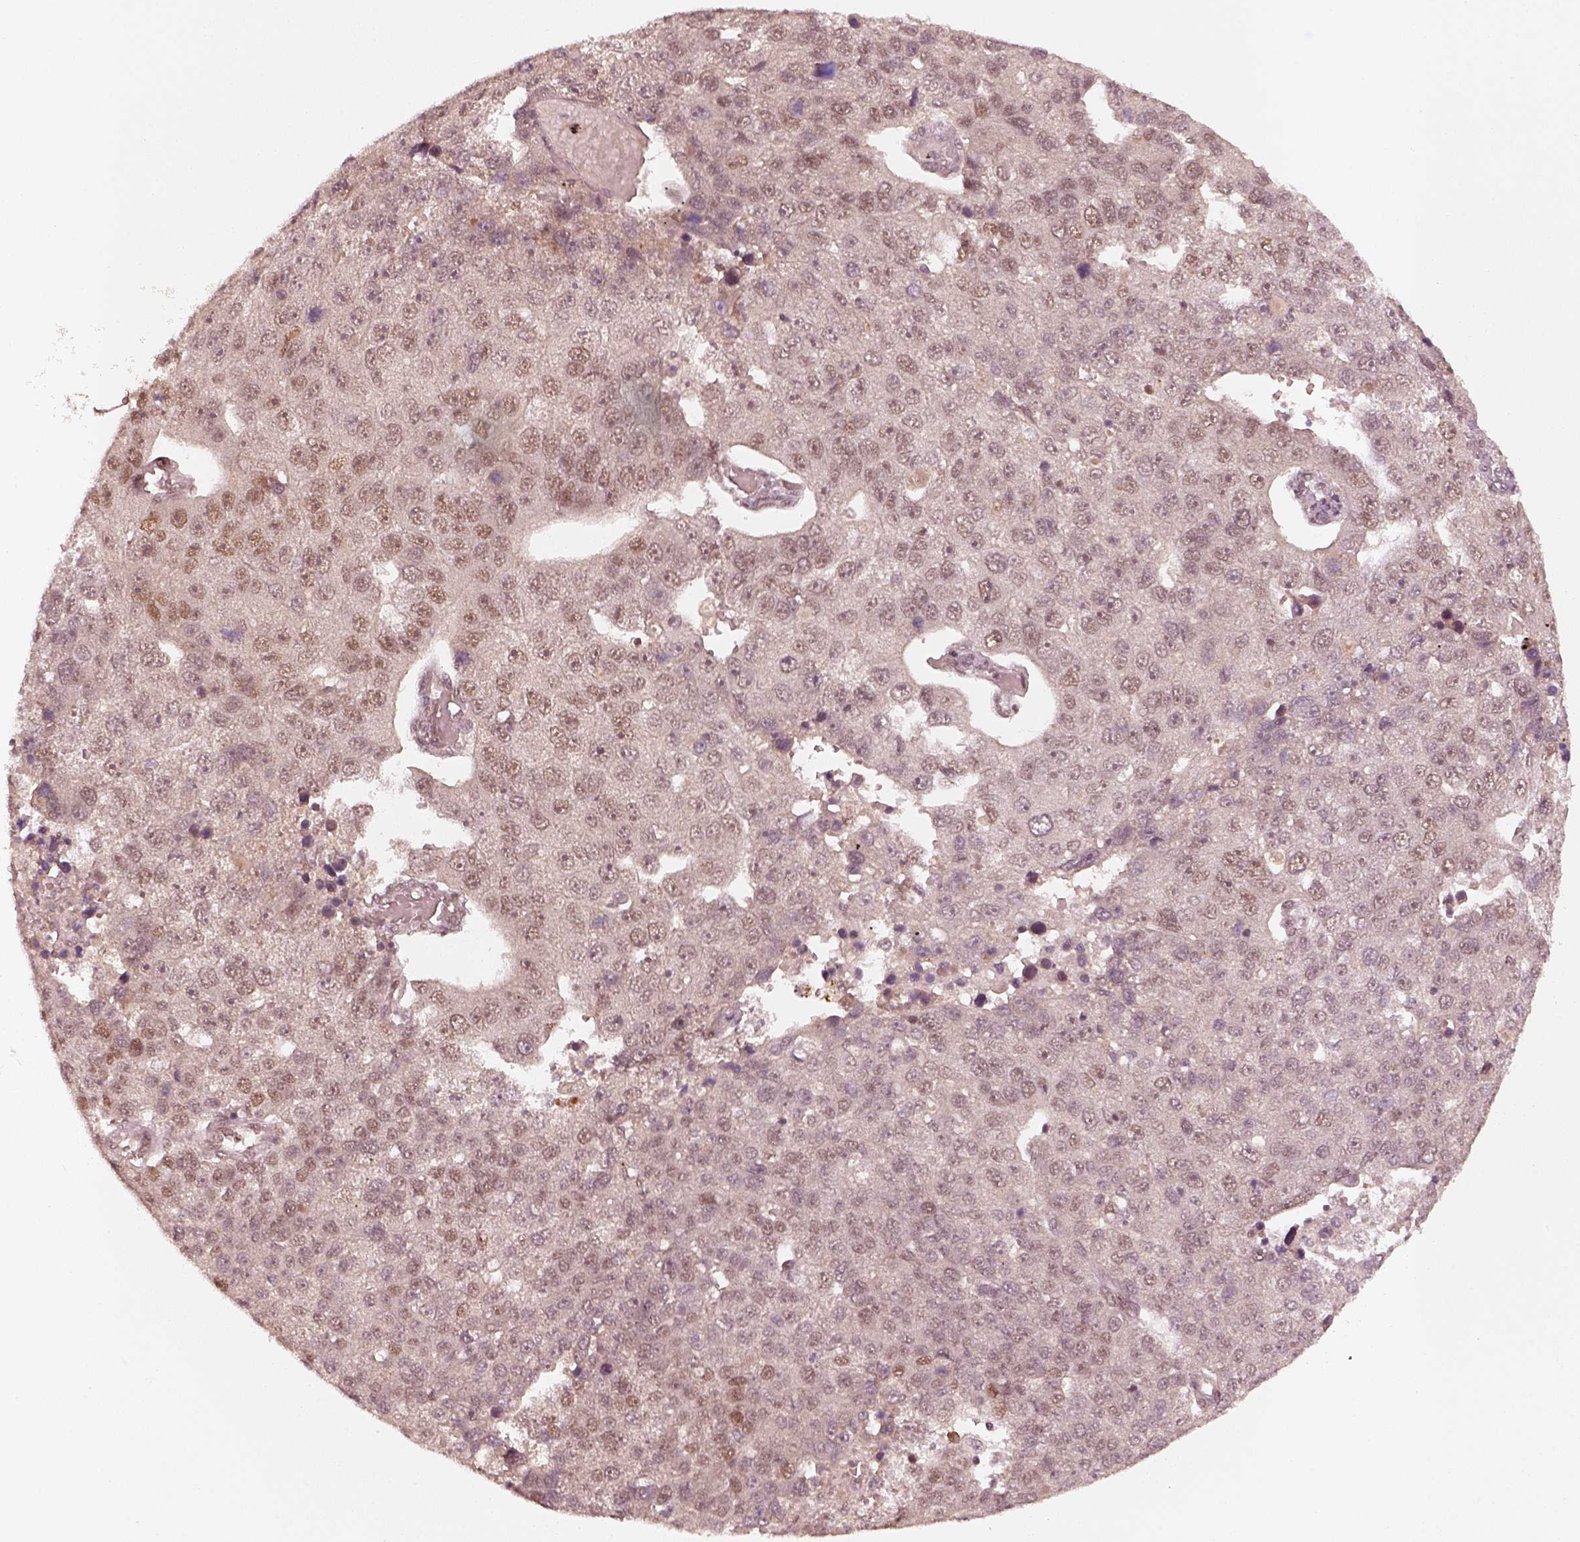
{"staining": {"intensity": "moderate", "quantity": "25%-75%", "location": "nuclear"}, "tissue": "pancreatic cancer", "cell_type": "Tumor cells", "image_type": "cancer", "snomed": [{"axis": "morphology", "description": "Adenocarcinoma, NOS"}, {"axis": "topography", "description": "Pancreas"}], "caption": "A histopathology image showing moderate nuclear expression in about 25%-75% of tumor cells in pancreatic adenocarcinoma, as visualized by brown immunohistochemical staining.", "gene": "GMEB2", "patient": {"sex": "female", "age": 61}}